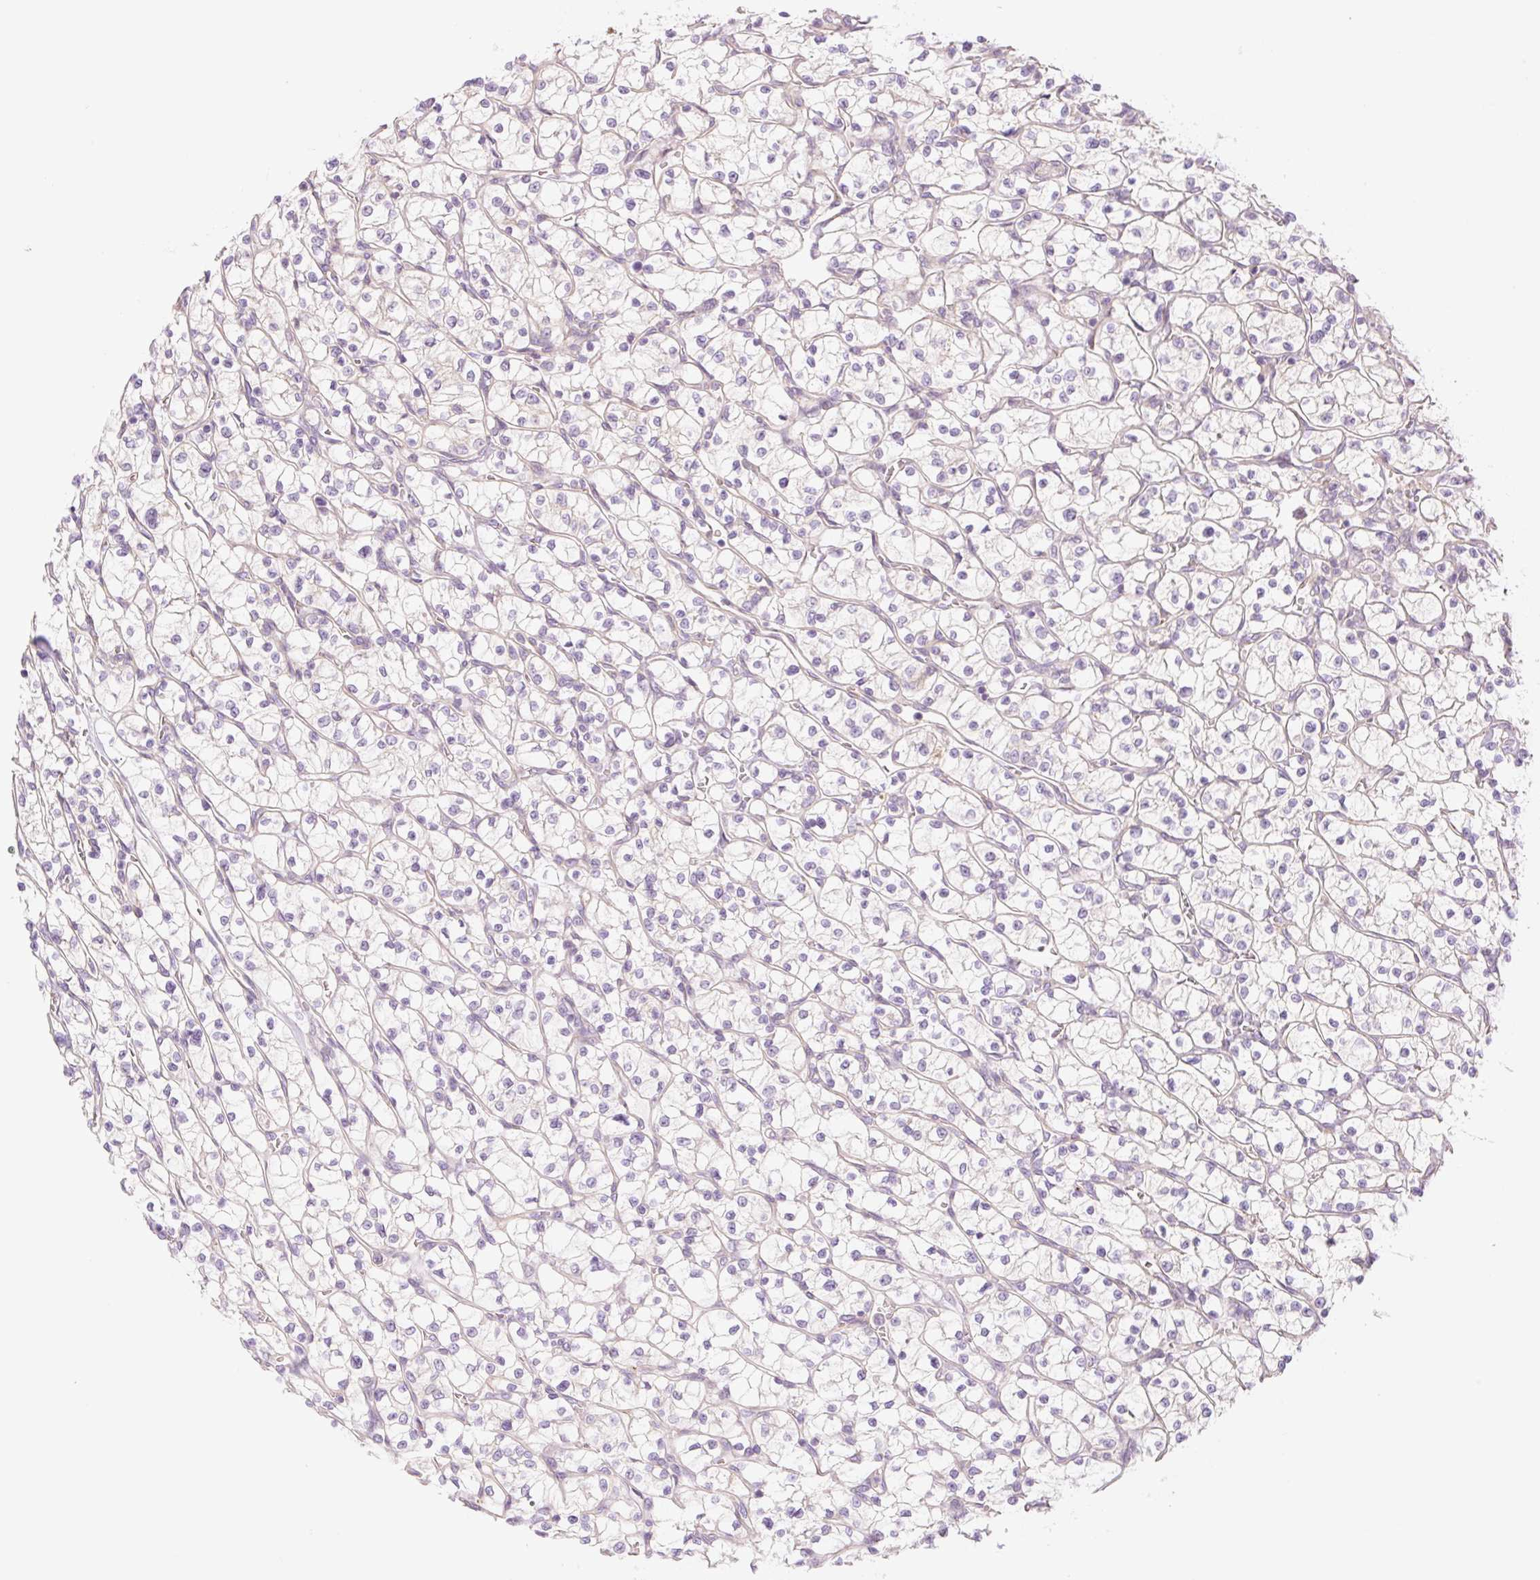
{"staining": {"intensity": "negative", "quantity": "none", "location": "none"}, "tissue": "renal cancer", "cell_type": "Tumor cells", "image_type": "cancer", "snomed": [{"axis": "morphology", "description": "Adenocarcinoma, NOS"}, {"axis": "topography", "description": "Kidney"}], "caption": "Immunohistochemistry histopathology image of human adenocarcinoma (renal) stained for a protein (brown), which displays no positivity in tumor cells.", "gene": "NLRP5", "patient": {"sex": "female", "age": 64}}